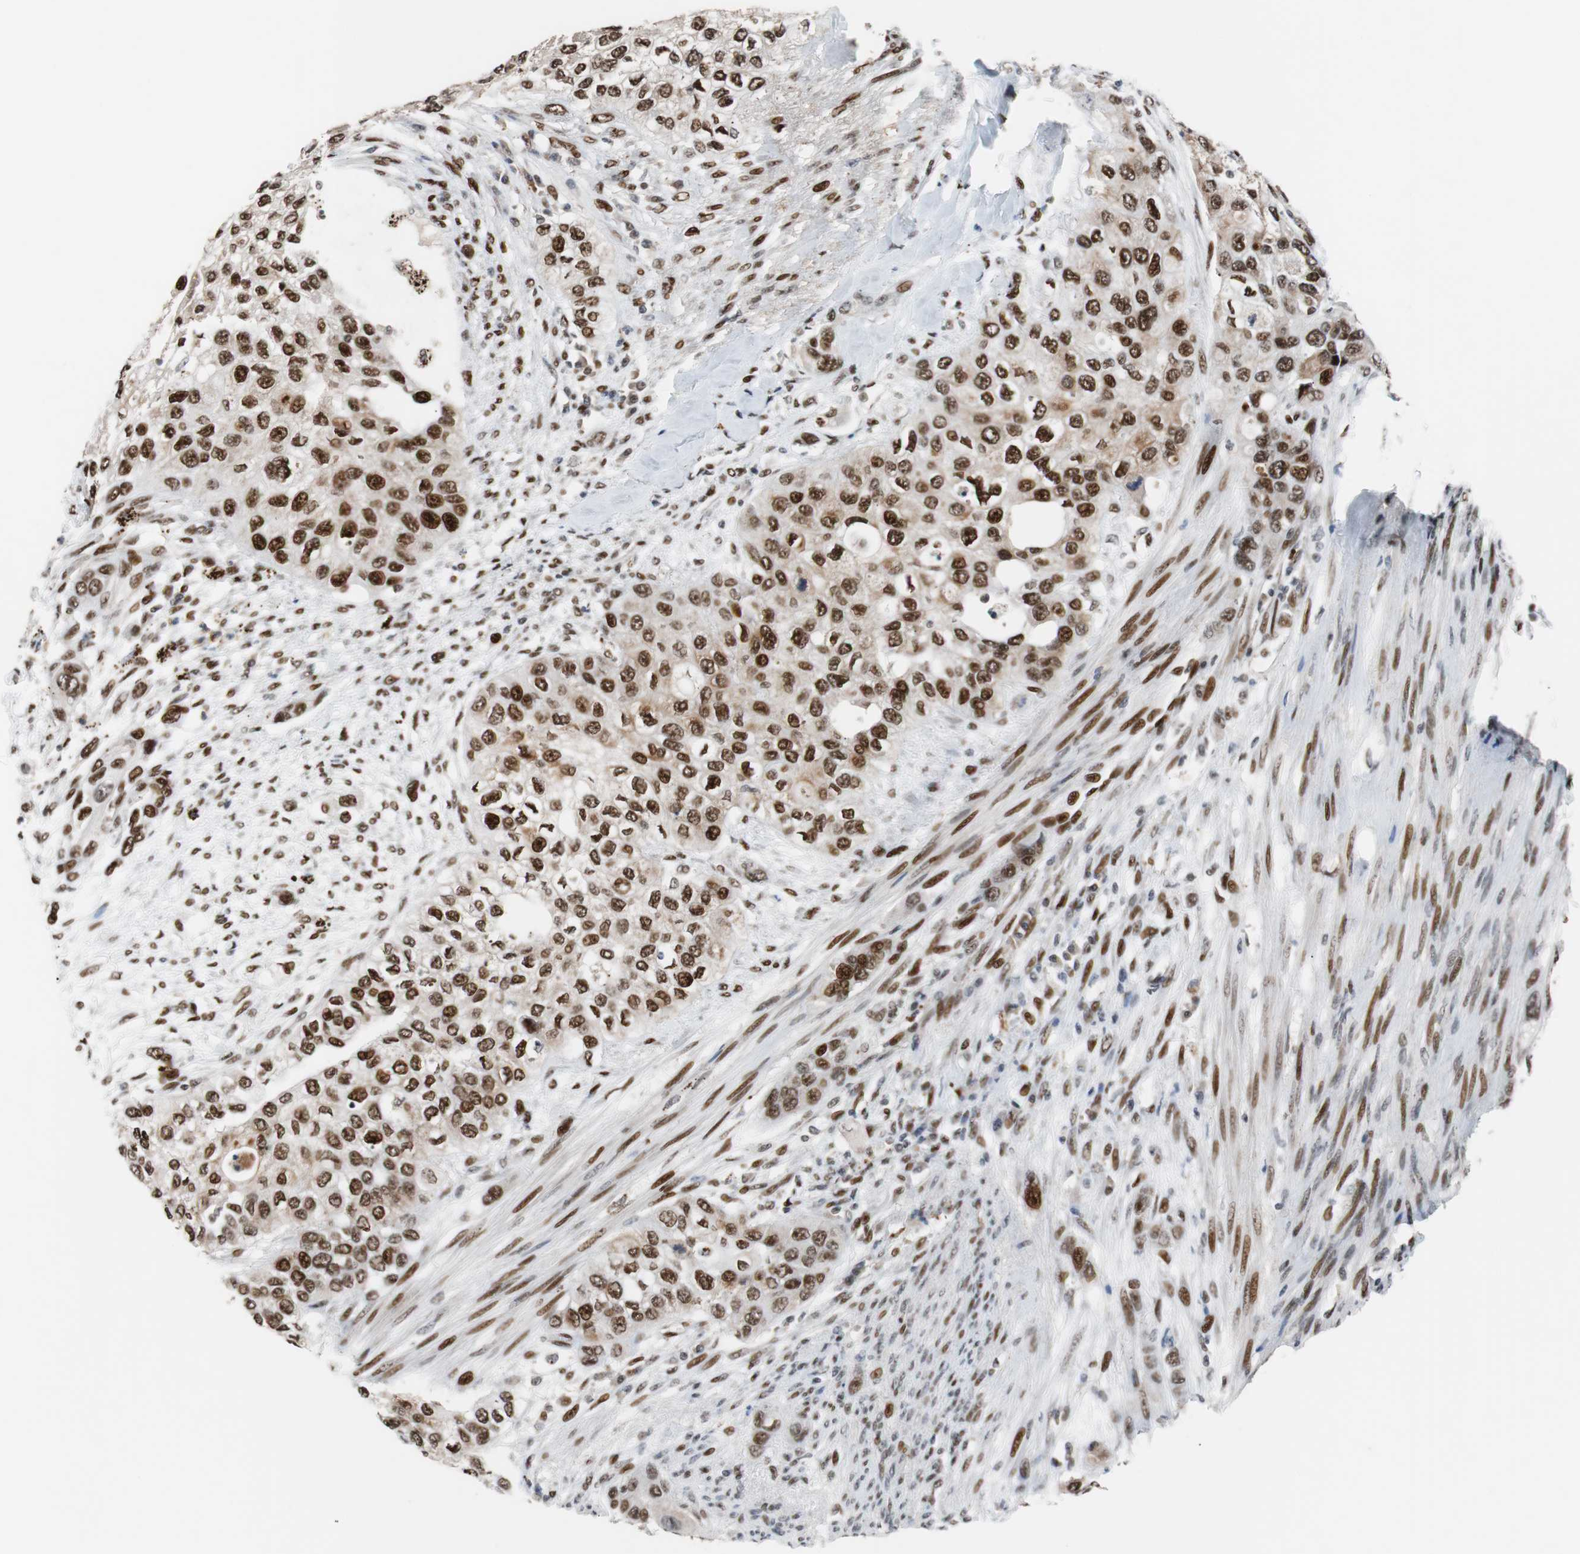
{"staining": {"intensity": "strong", "quantity": ">75%", "location": "nuclear"}, "tissue": "urothelial cancer", "cell_type": "Tumor cells", "image_type": "cancer", "snomed": [{"axis": "morphology", "description": "Urothelial carcinoma, High grade"}, {"axis": "topography", "description": "Urinary bladder"}], "caption": "IHC photomicrograph of human high-grade urothelial carcinoma stained for a protein (brown), which displays high levels of strong nuclear expression in approximately >75% of tumor cells.", "gene": "NBL1", "patient": {"sex": "female", "age": 56}}